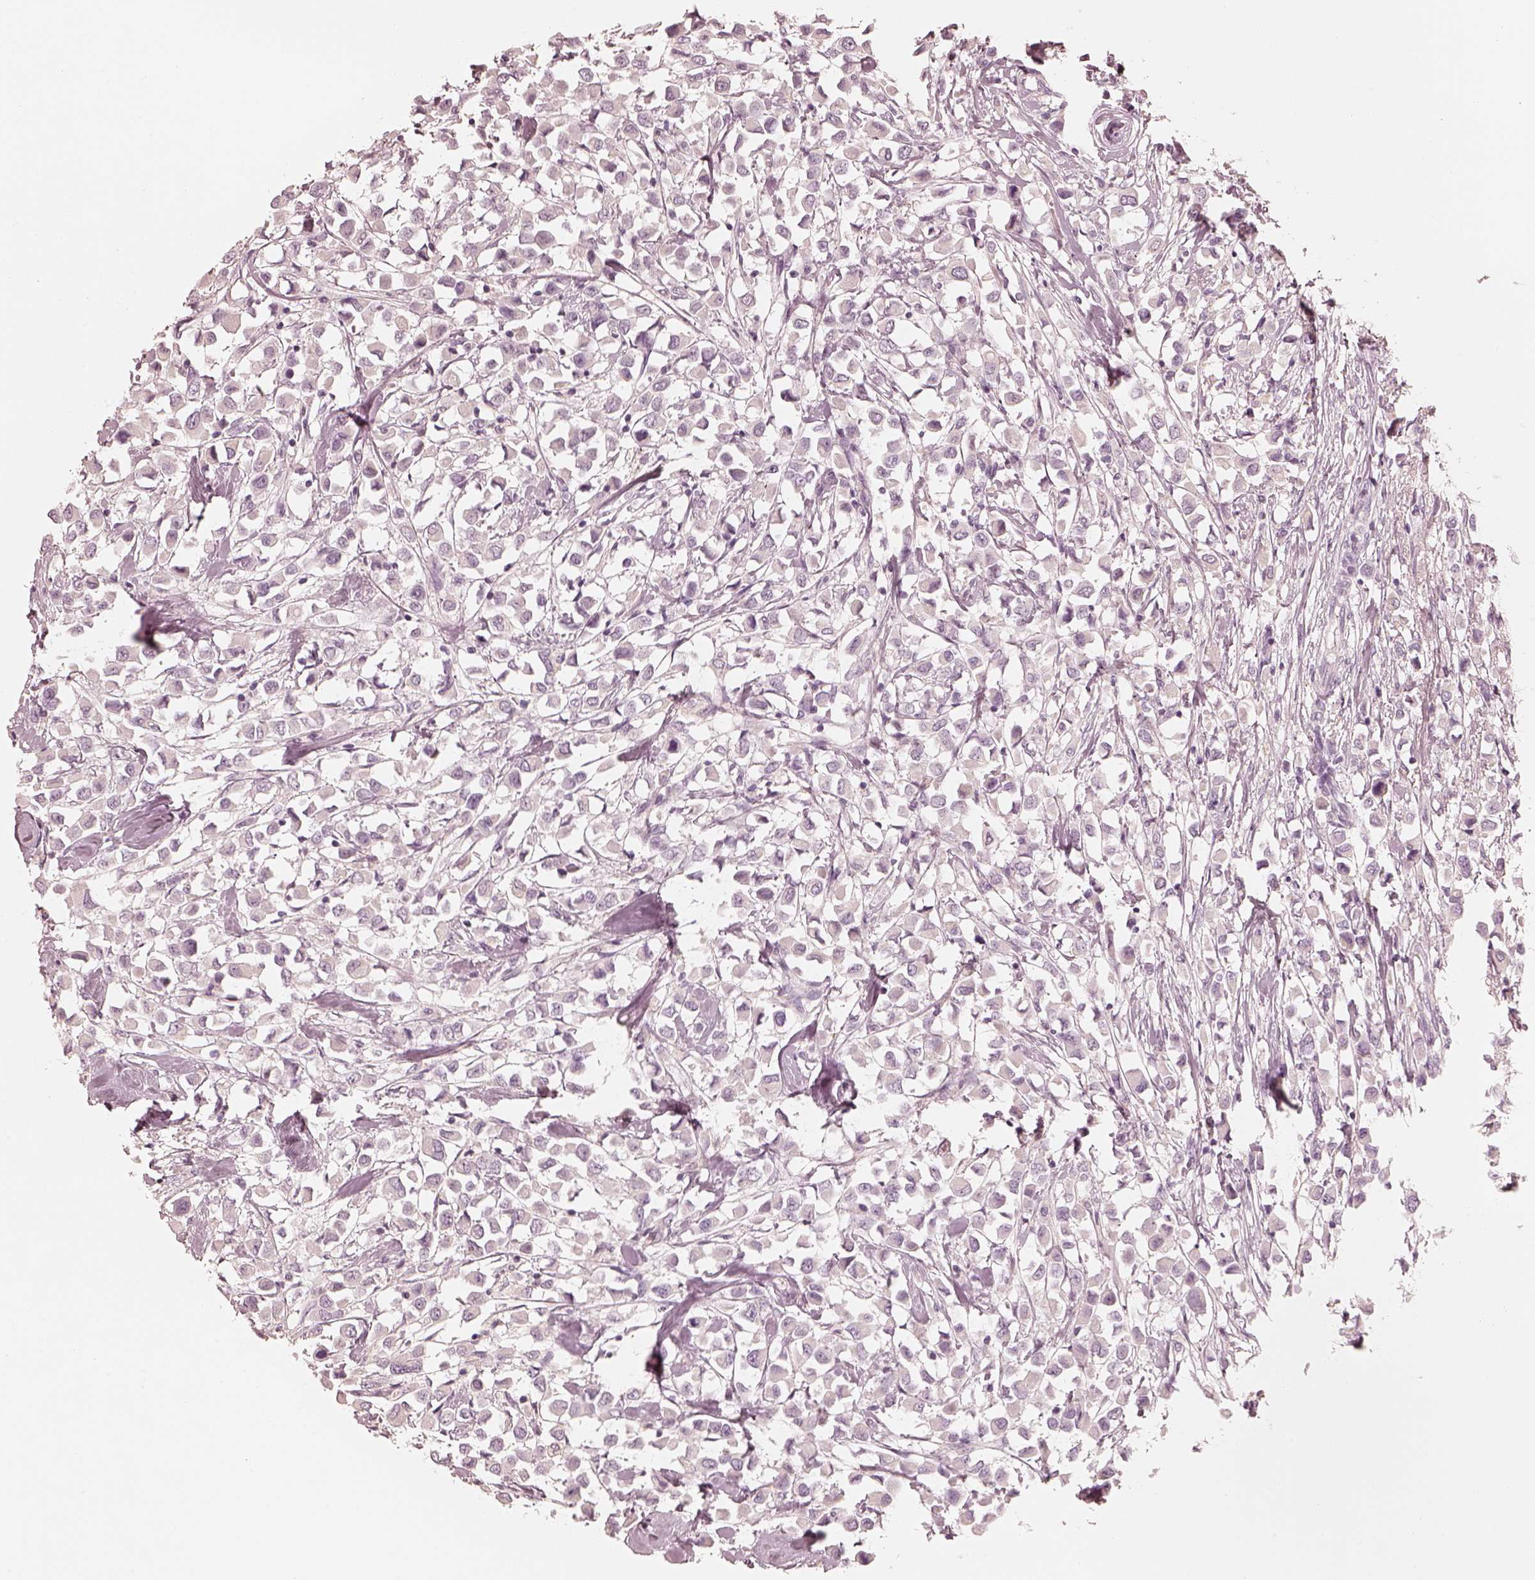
{"staining": {"intensity": "negative", "quantity": "none", "location": "none"}, "tissue": "breast cancer", "cell_type": "Tumor cells", "image_type": "cancer", "snomed": [{"axis": "morphology", "description": "Duct carcinoma"}, {"axis": "topography", "description": "Breast"}], "caption": "Tumor cells are negative for brown protein staining in intraductal carcinoma (breast). (DAB immunohistochemistry (IHC), high magnification).", "gene": "CALR3", "patient": {"sex": "female", "age": 61}}